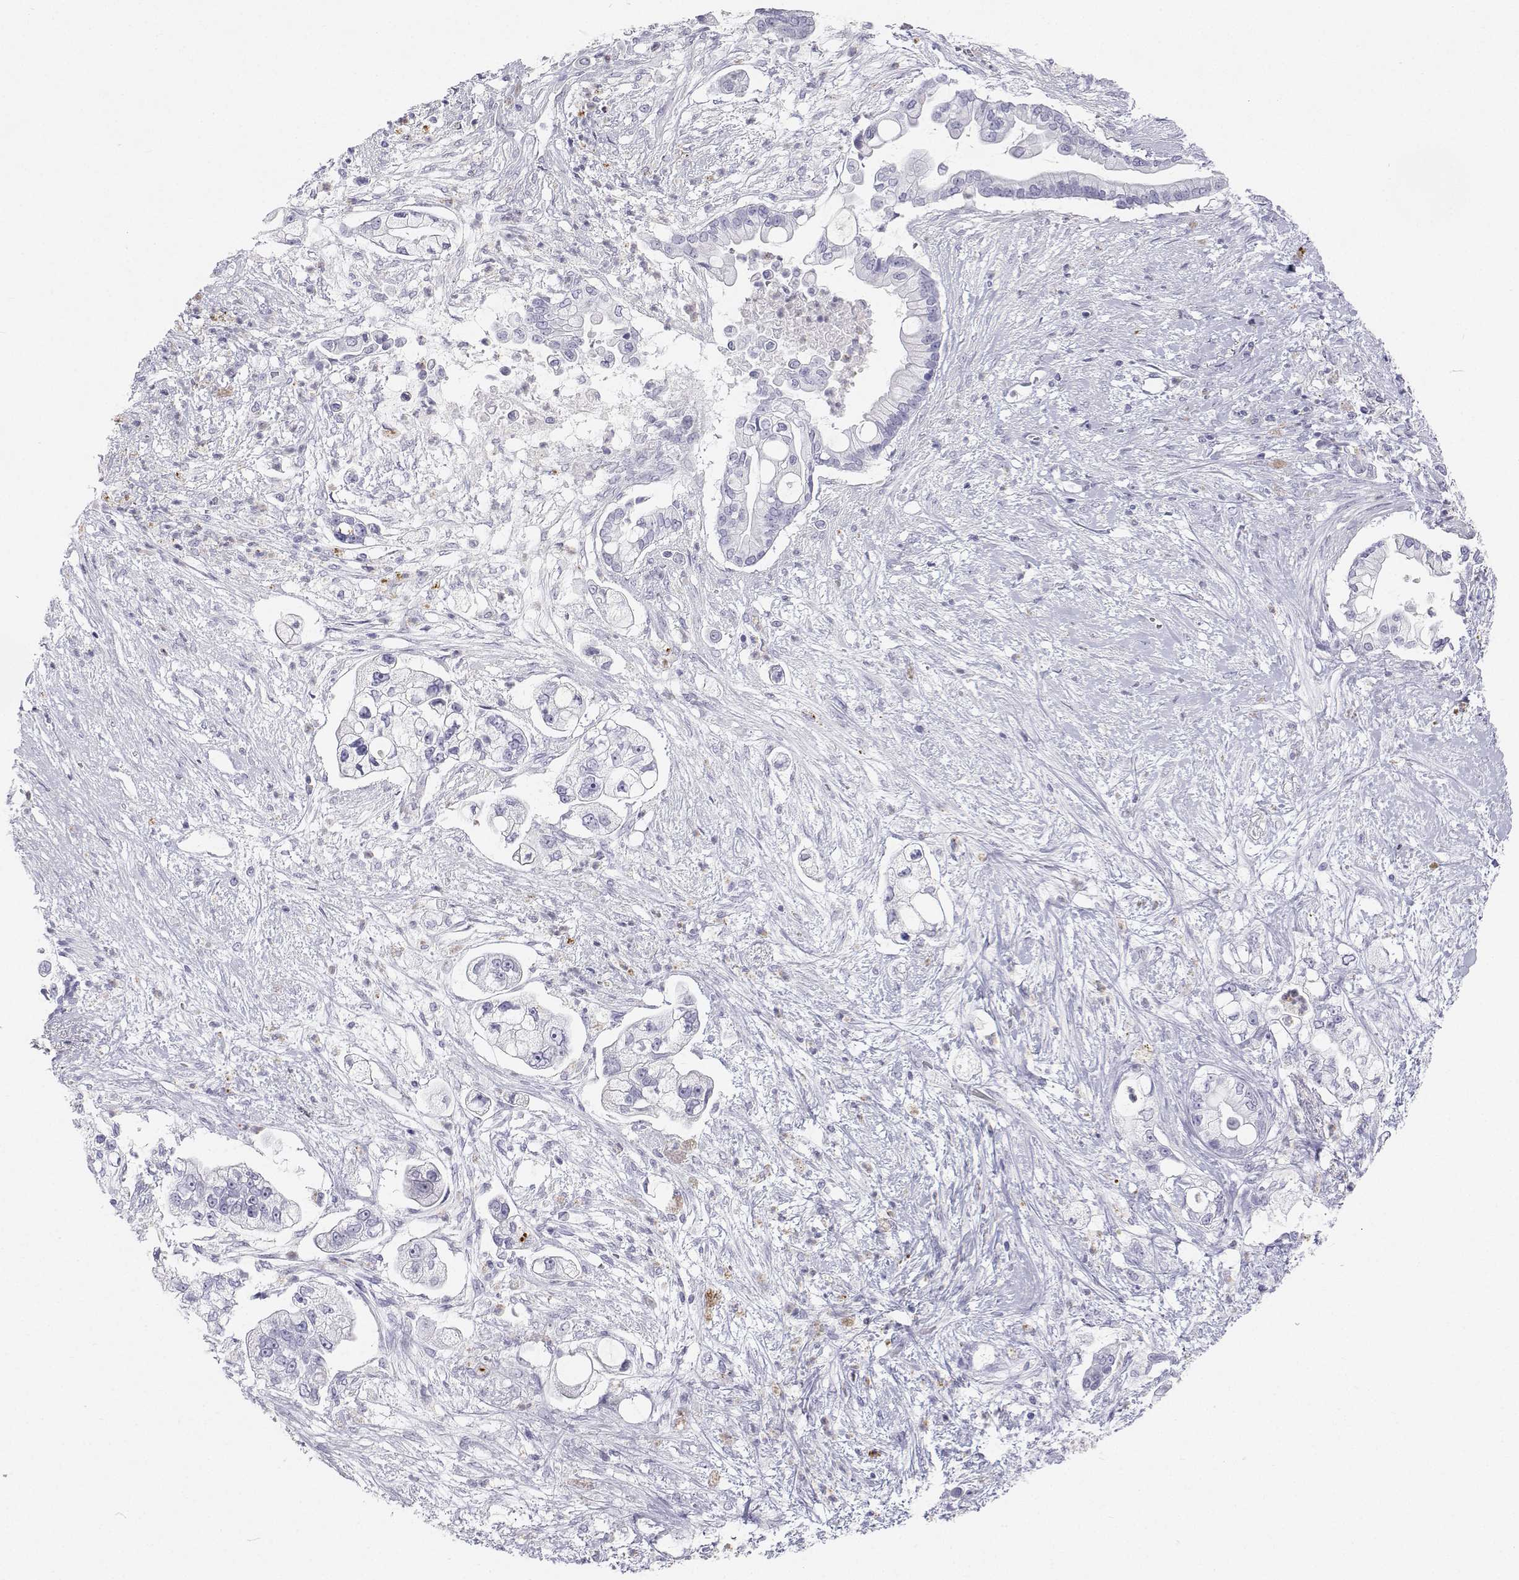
{"staining": {"intensity": "negative", "quantity": "none", "location": "none"}, "tissue": "pancreatic cancer", "cell_type": "Tumor cells", "image_type": "cancer", "snomed": [{"axis": "morphology", "description": "Adenocarcinoma, NOS"}, {"axis": "topography", "description": "Pancreas"}], "caption": "There is no significant staining in tumor cells of adenocarcinoma (pancreatic).", "gene": "SFTPB", "patient": {"sex": "female", "age": 69}}